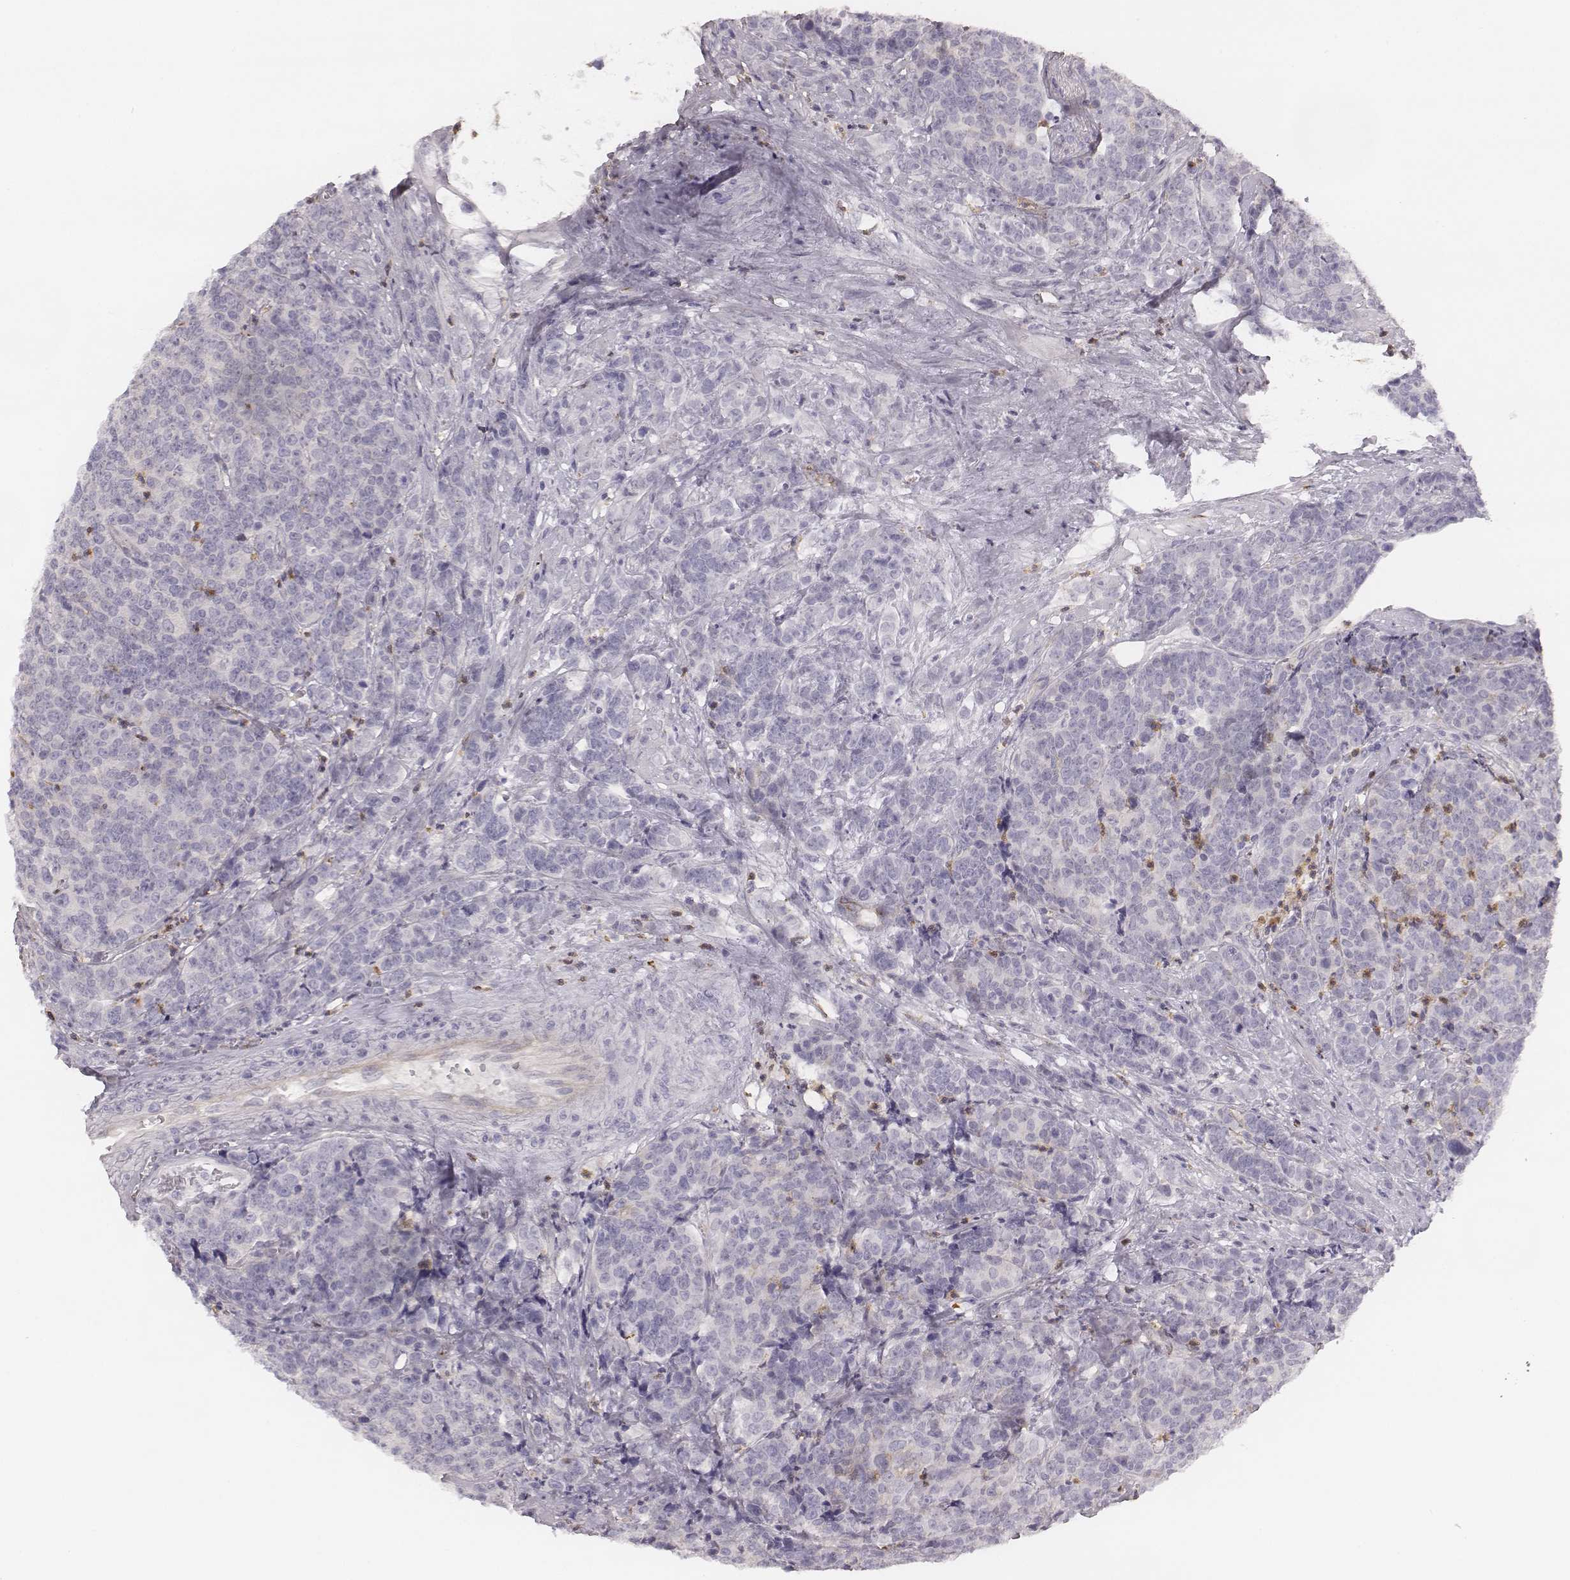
{"staining": {"intensity": "negative", "quantity": "none", "location": "none"}, "tissue": "prostate cancer", "cell_type": "Tumor cells", "image_type": "cancer", "snomed": [{"axis": "morphology", "description": "Adenocarcinoma, NOS"}, {"axis": "topography", "description": "Prostate"}], "caption": "Prostate adenocarcinoma was stained to show a protein in brown. There is no significant expression in tumor cells.", "gene": "KCNJ12", "patient": {"sex": "male", "age": 67}}